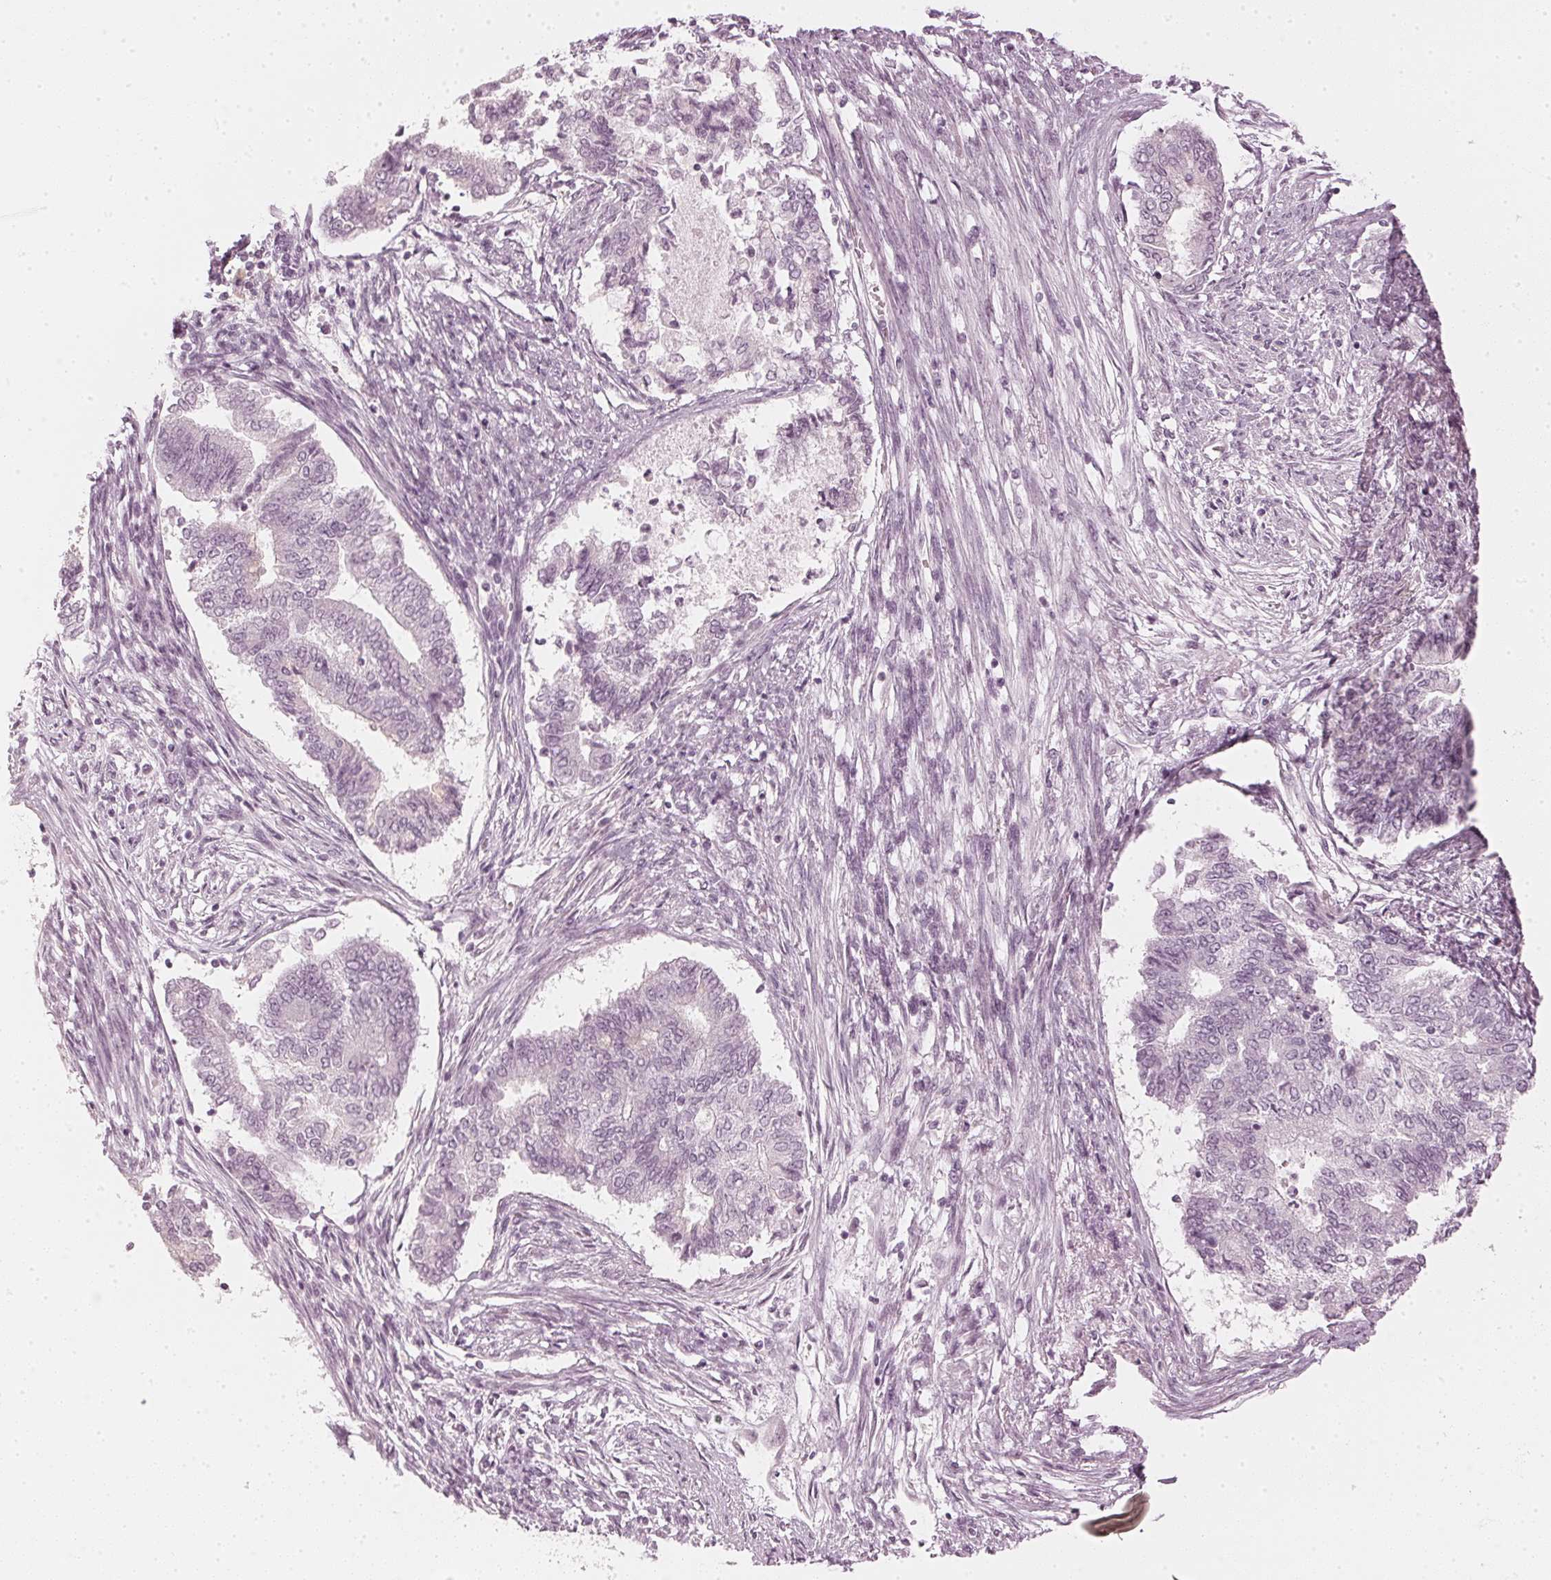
{"staining": {"intensity": "negative", "quantity": "none", "location": "none"}, "tissue": "endometrial cancer", "cell_type": "Tumor cells", "image_type": "cancer", "snomed": [{"axis": "morphology", "description": "Adenocarcinoma, NOS"}, {"axis": "topography", "description": "Endometrium"}], "caption": "High power microscopy histopathology image of an IHC photomicrograph of endometrial cancer, revealing no significant staining in tumor cells. Brightfield microscopy of immunohistochemistry stained with DAB (brown) and hematoxylin (blue), captured at high magnification.", "gene": "APLP1", "patient": {"sex": "female", "age": 65}}